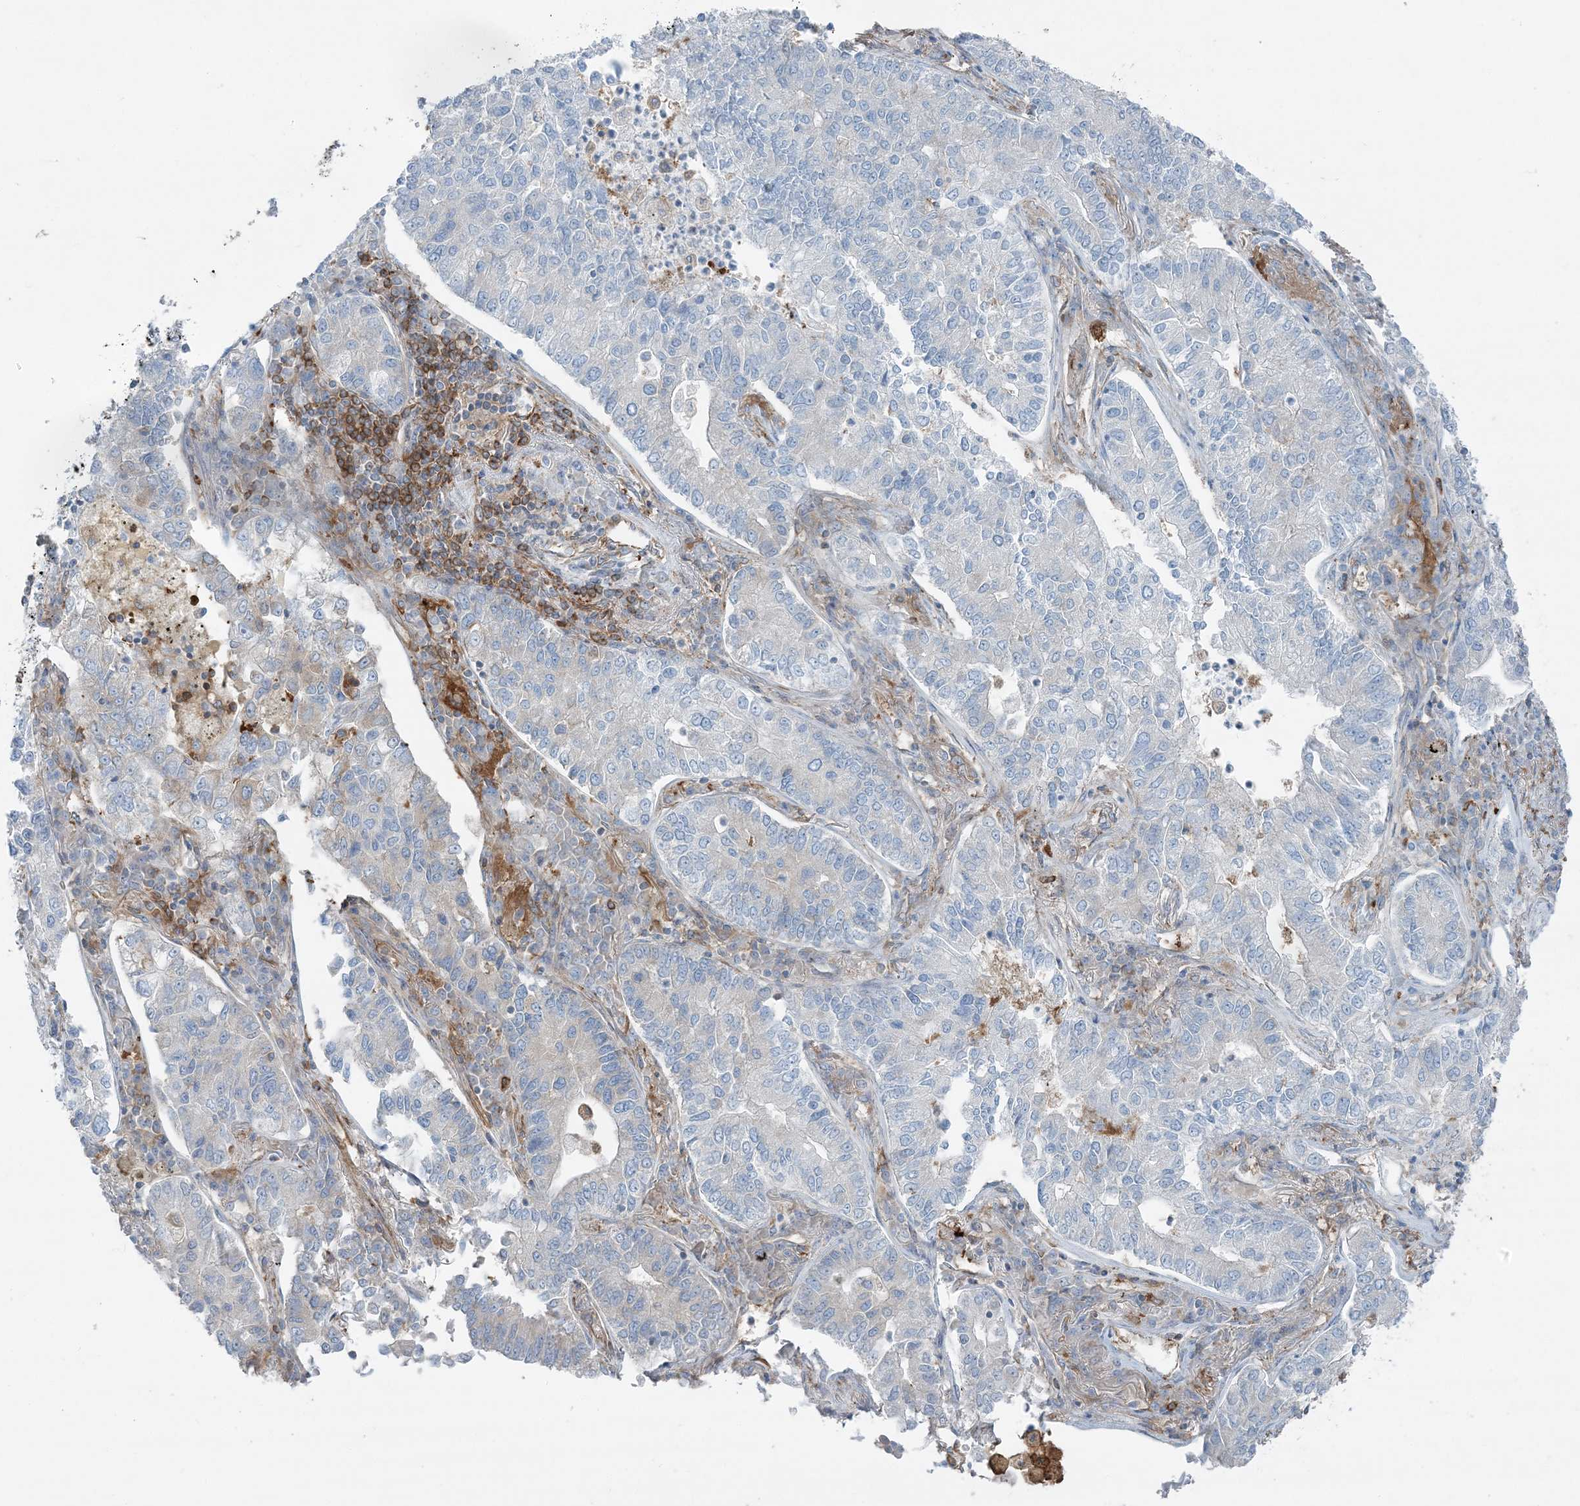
{"staining": {"intensity": "negative", "quantity": "none", "location": "none"}, "tissue": "lung cancer", "cell_type": "Tumor cells", "image_type": "cancer", "snomed": [{"axis": "morphology", "description": "Adenocarcinoma, NOS"}, {"axis": "topography", "description": "Lung"}], "caption": "Tumor cells show no significant protein staining in lung cancer.", "gene": "SNX2", "patient": {"sex": "male", "age": 49}}